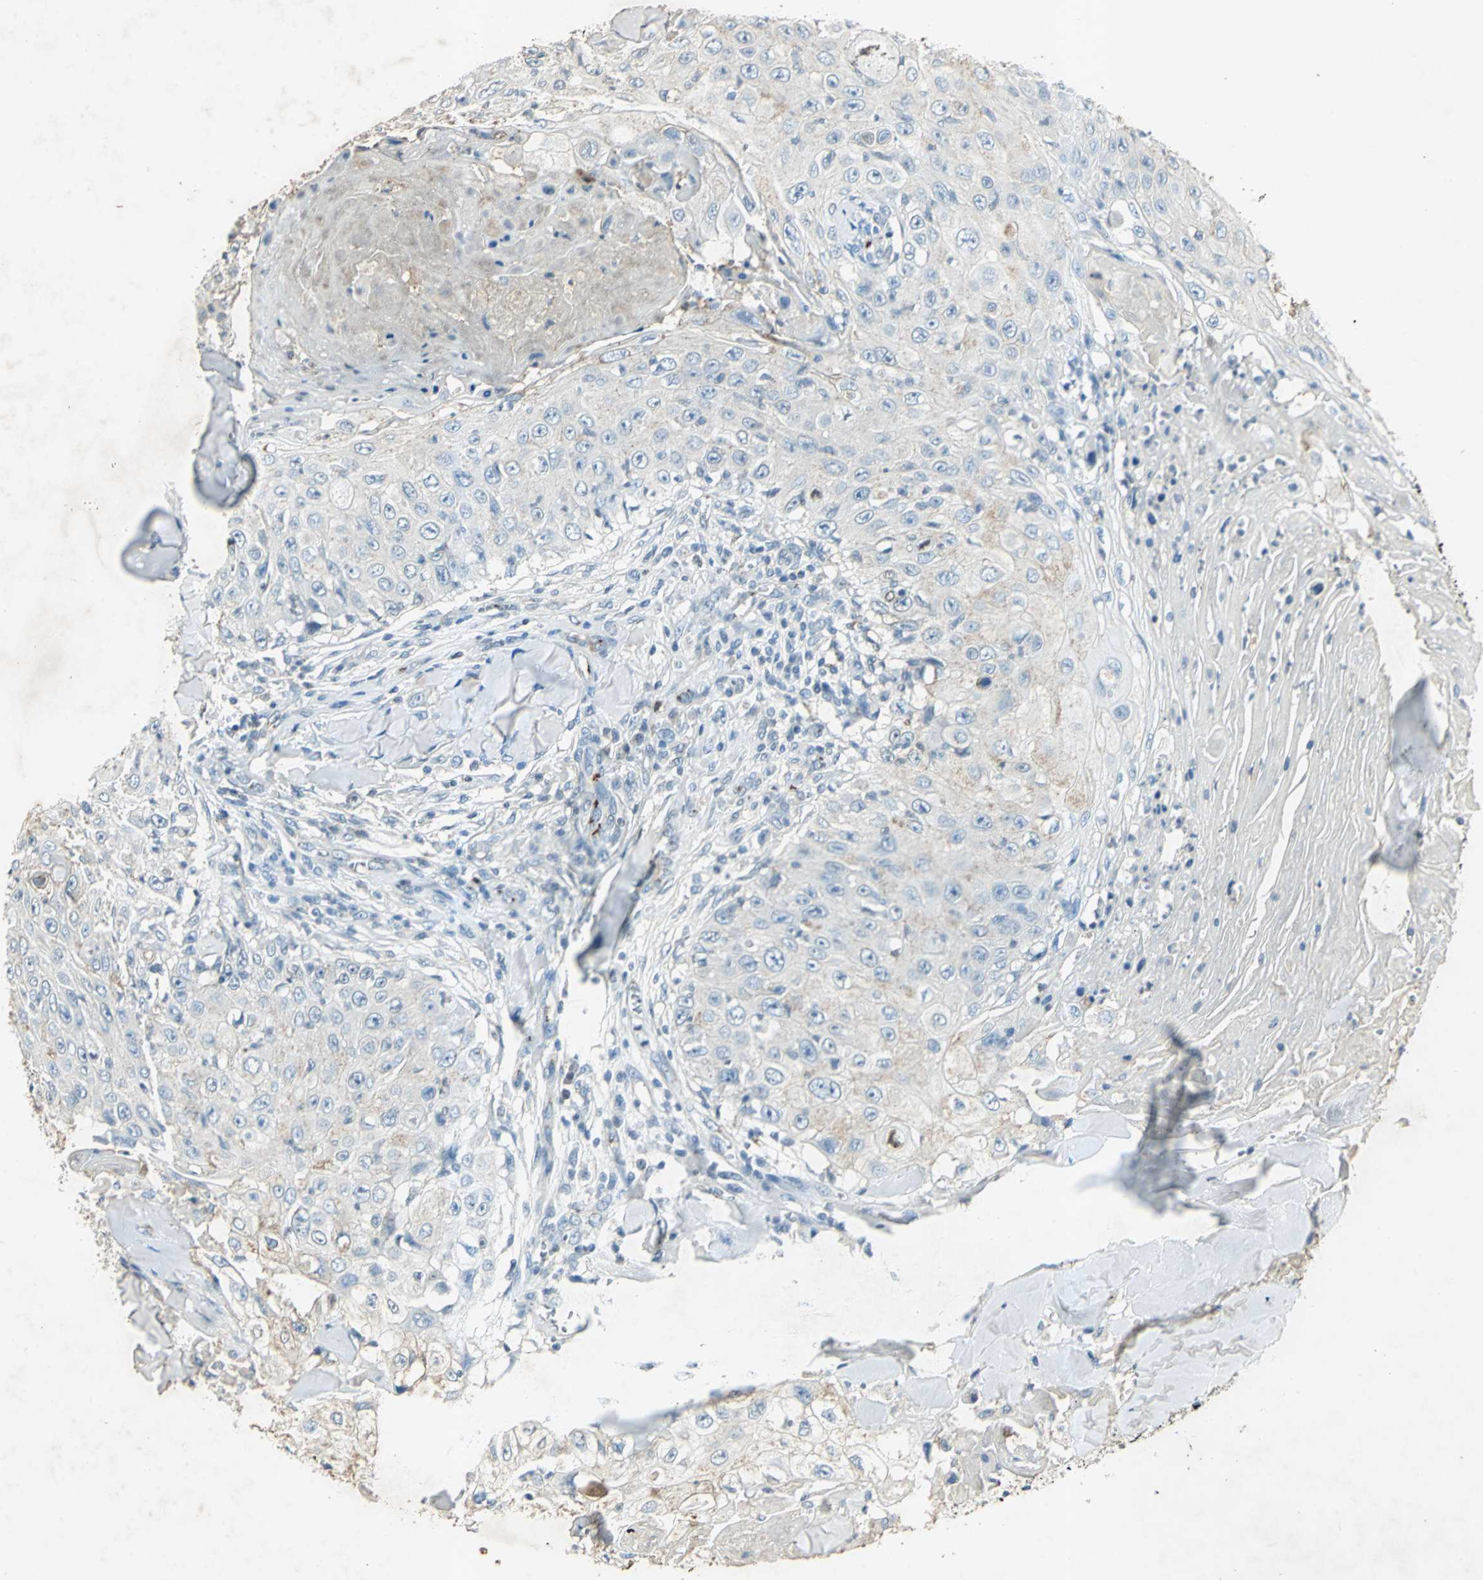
{"staining": {"intensity": "weak", "quantity": "<25%", "location": "cytoplasmic/membranous"}, "tissue": "skin cancer", "cell_type": "Tumor cells", "image_type": "cancer", "snomed": [{"axis": "morphology", "description": "Squamous cell carcinoma, NOS"}, {"axis": "topography", "description": "Skin"}], "caption": "Tumor cells are negative for brown protein staining in skin cancer. The staining was performed using DAB (3,3'-diaminobenzidine) to visualize the protein expression in brown, while the nuclei were stained in blue with hematoxylin (Magnification: 20x).", "gene": "CAMK2B", "patient": {"sex": "male", "age": 86}}